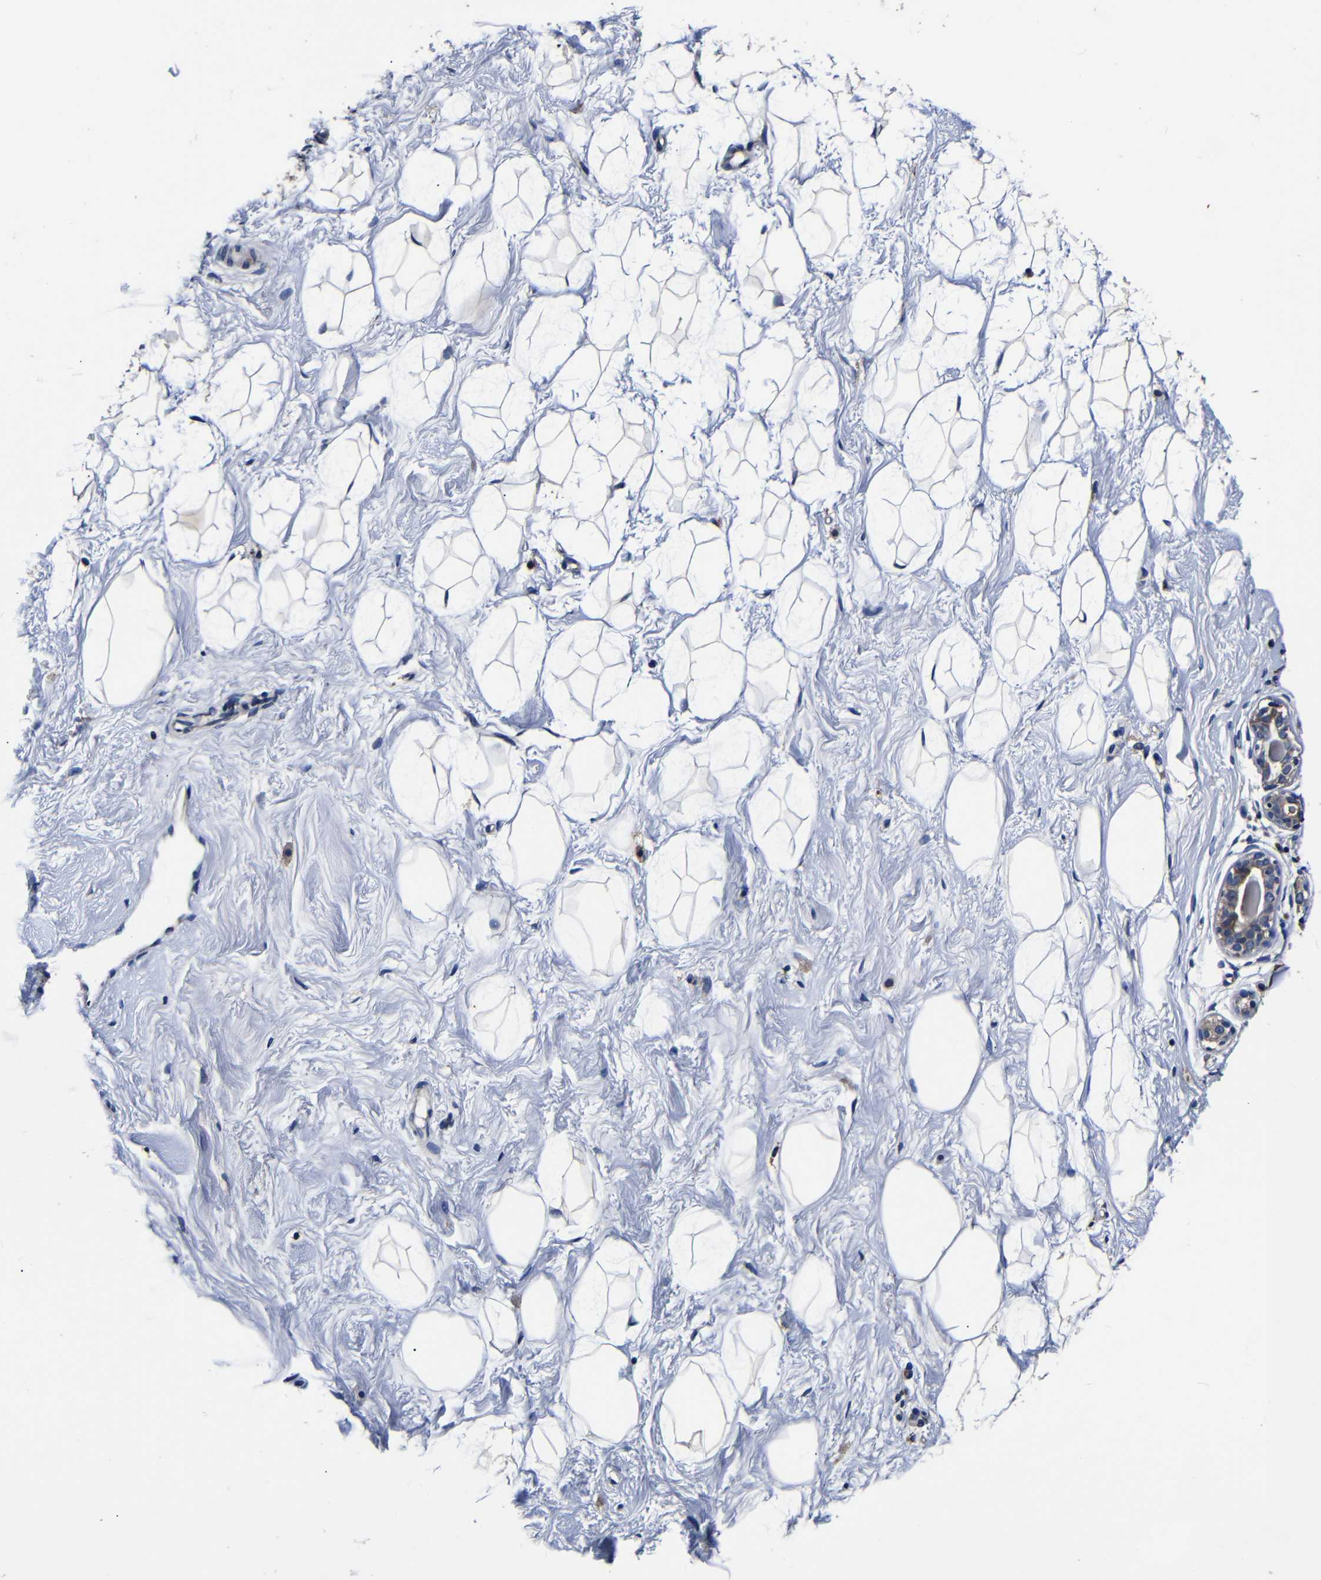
{"staining": {"intensity": "negative", "quantity": "none", "location": "none"}, "tissue": "breast", "cell_type": "Adipocytes", "image_type": "normal", "snomed": [{"axis": "morphology", "description": "Normal tissue, NOS"}, {"axis": "topography", "description": "Breast"}], "caption": "Breast was stained to show a protein in brown. There is no significant positivity in adipocytes. (Brightfield microscopy of DAB (3,3'-diaminobenzidine) IHC at high magnification).", "gene": "SCN9A", "patient": {"sex": "female", "age": 23}}